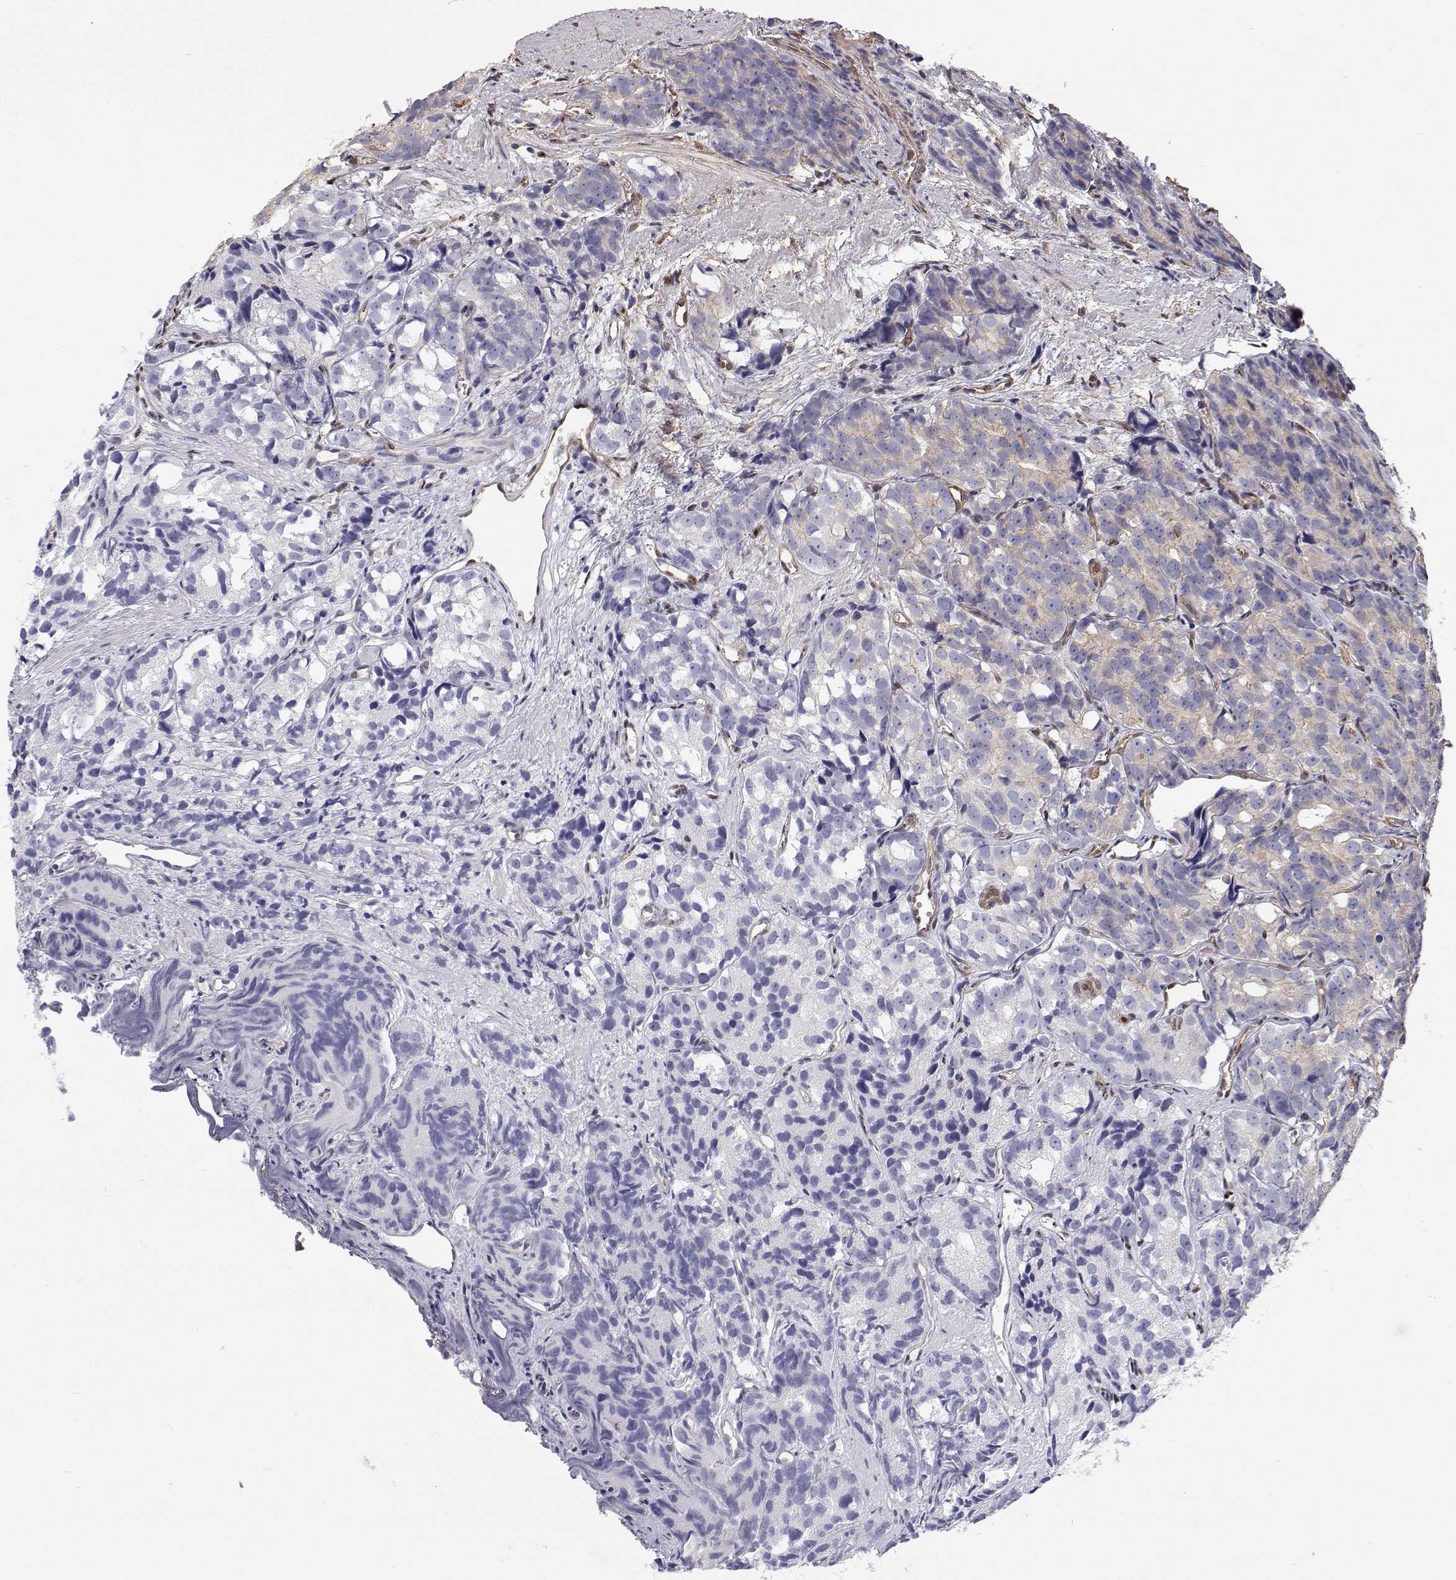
{"staining": {"intensity": "negative", "quantity": "none", "location": "none"}, "tissue": "prostate cancer", "cell_type": "Tumor cells", "image_type": "cancer", "snomed": [{"axis": "morphology", "description": "Adenocarcinoma, High grade"}, {"axis": "topography", "description": "Prostate"}], "caption": "IHC micrograph of human high-grade adenocarcinoma (prostate) stained for a protein (brown), which reveals no positivity in tumor cells.", "gene": "GSDMA", "patient": {"sex": "male", "age": 77}}